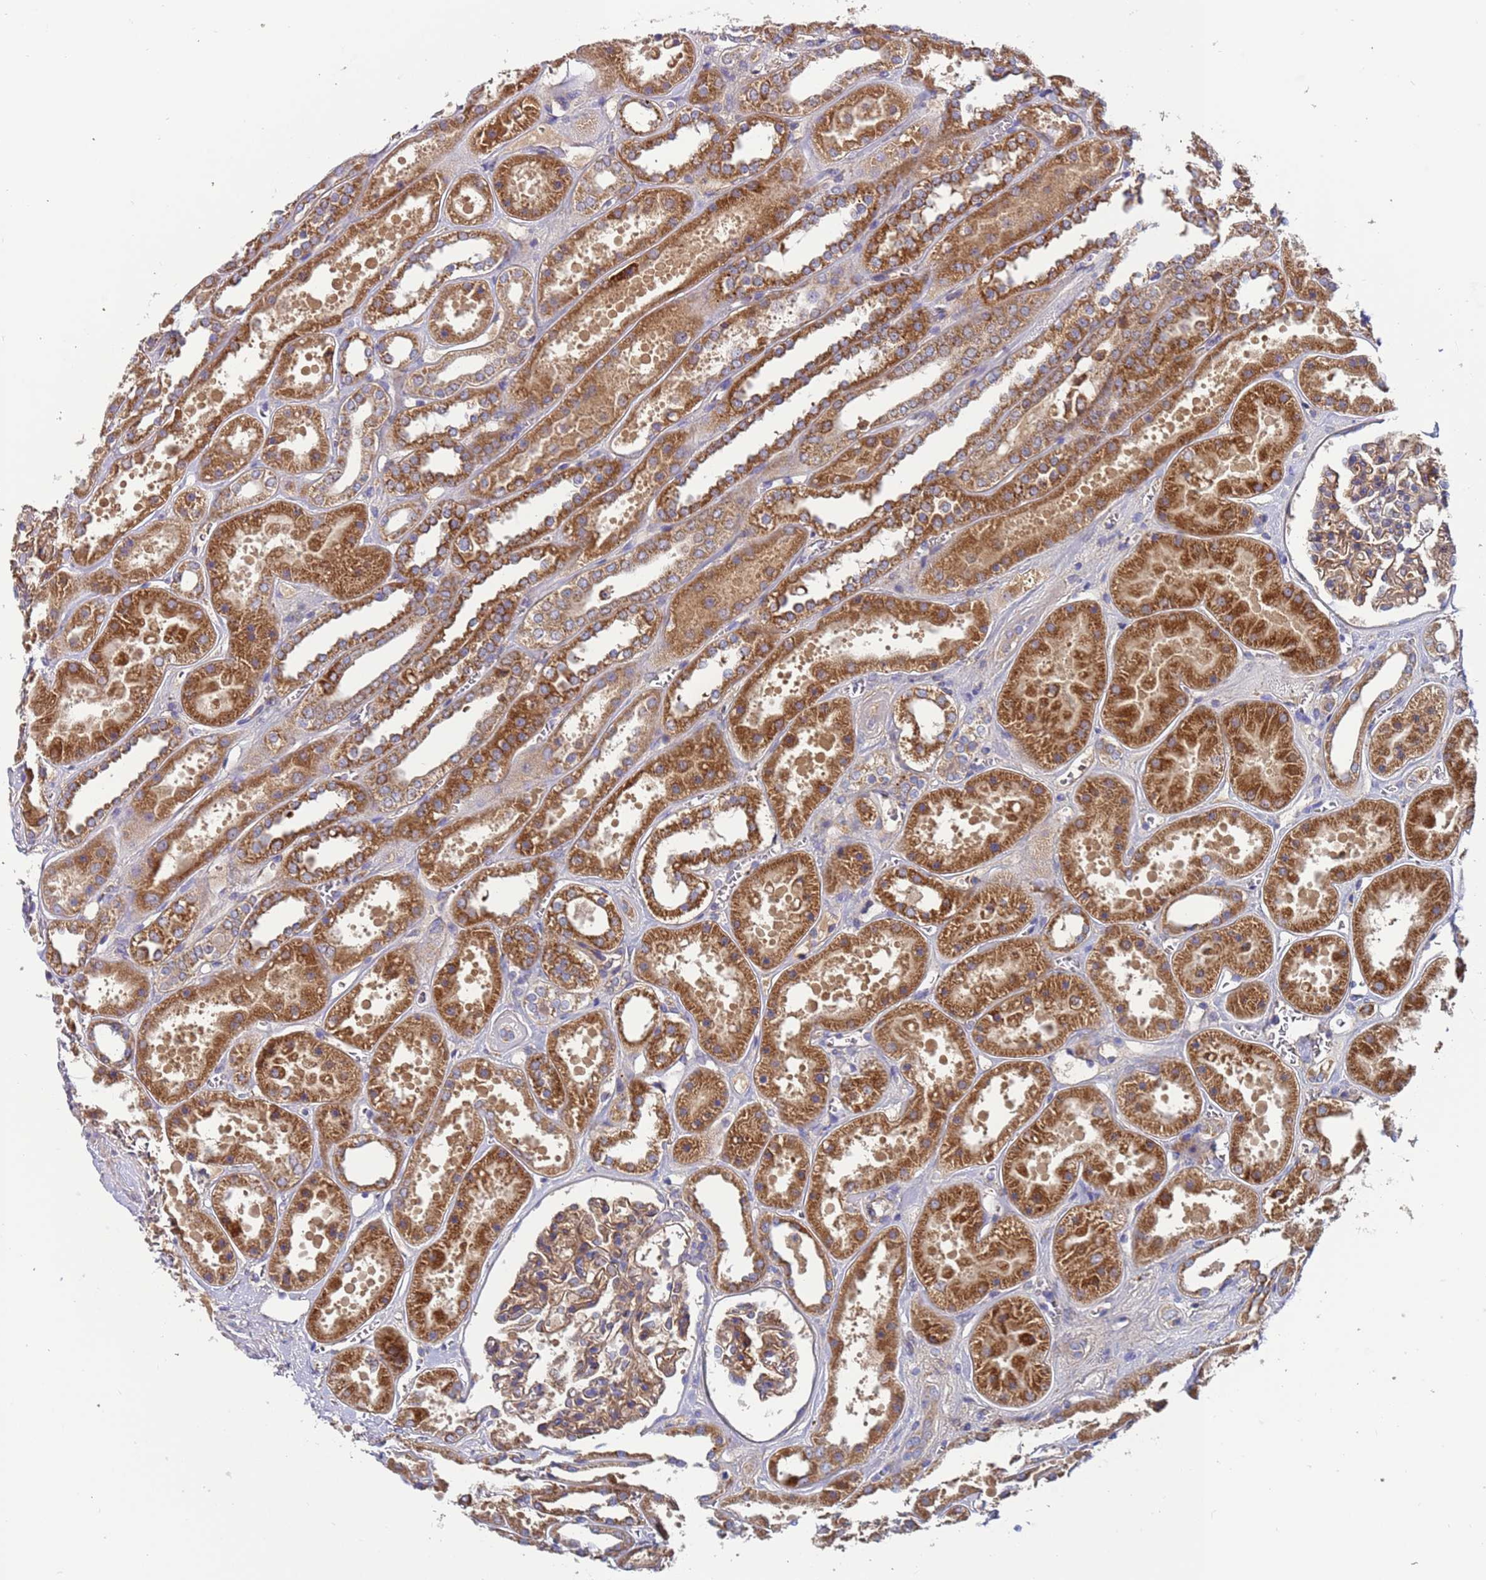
{"staining": {"intensity": "strong", "quantity": ">75%", "location": "cytoplasmic/membranous"}, "tissue": "kidney", "cell_type": "Cells in glomeruli", "image_type": "normal", "snomed": [{"axis": "morphology", "description": "Normal tissue, NOS"}, {"axis": "topography", "description": "Kidney"}], "caption": "Immunohistochemical staining of normal human kidney displays high levels of strong cytoplasmic/membranous positivity in about >75% of cells in glomeruli. (Stains: DAB in brown, nuclei in blue, Microscopy: brightfield microscopy at high magnification).", "gene": "TMEM126A", "patient": {"sex": "female", "age": 41}}